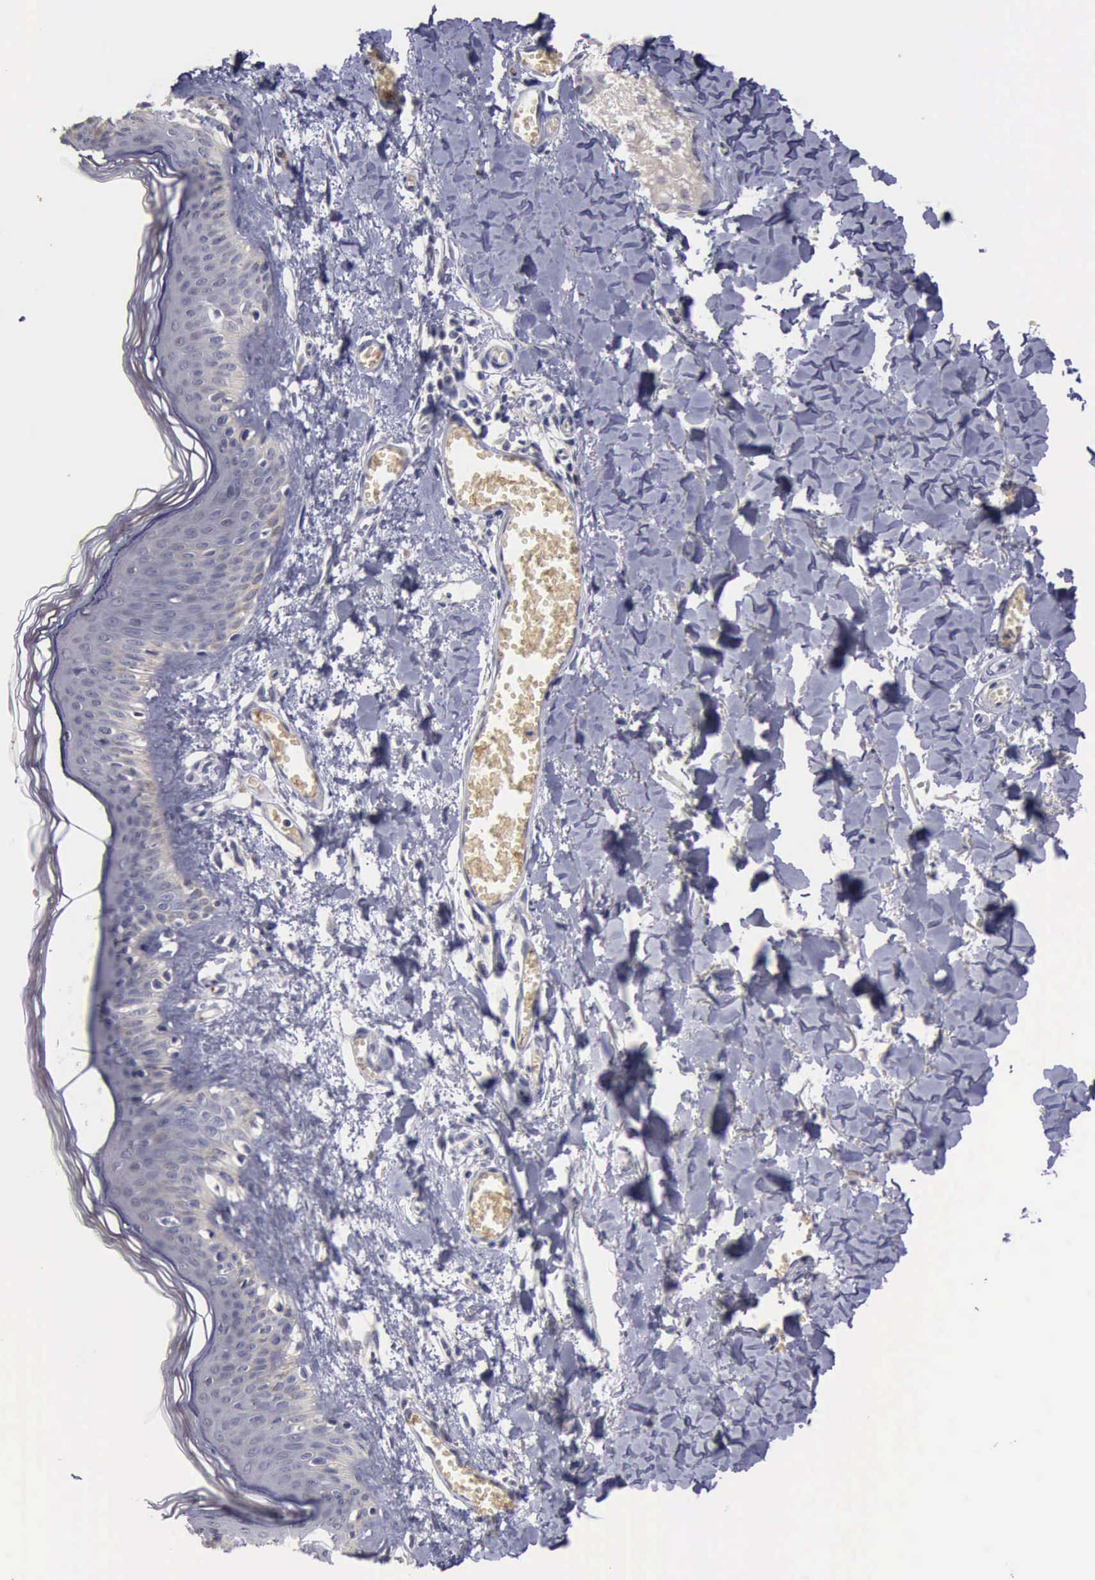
{"staining": {"intensity": "negative", "quantity": "none", "location": "none"}, "tissue": "skin", "cell_type": "Fibroblasts", "image_type": "normal", "snomed": [{"axis": "morphology", "description": "Normal tissue, NOS"}, {"axis": "morphology", "description": "Sarcoma, NOS"}, {"axis": "topography", "description": "Skin"}, {"axis": "topography", "description": "Soft tissue"}], "caption": "A micrograph of skin stained for a protein displays no brown staining in fibroblasts. (Stains: DAB (3,3'-diaminobenzidine) IHC with hematoxylin counter stain, Microscopy: brightfield microscopy at high magnification).", "gene": "CEP128", "patient": {"sex": "female", "age": 51}}